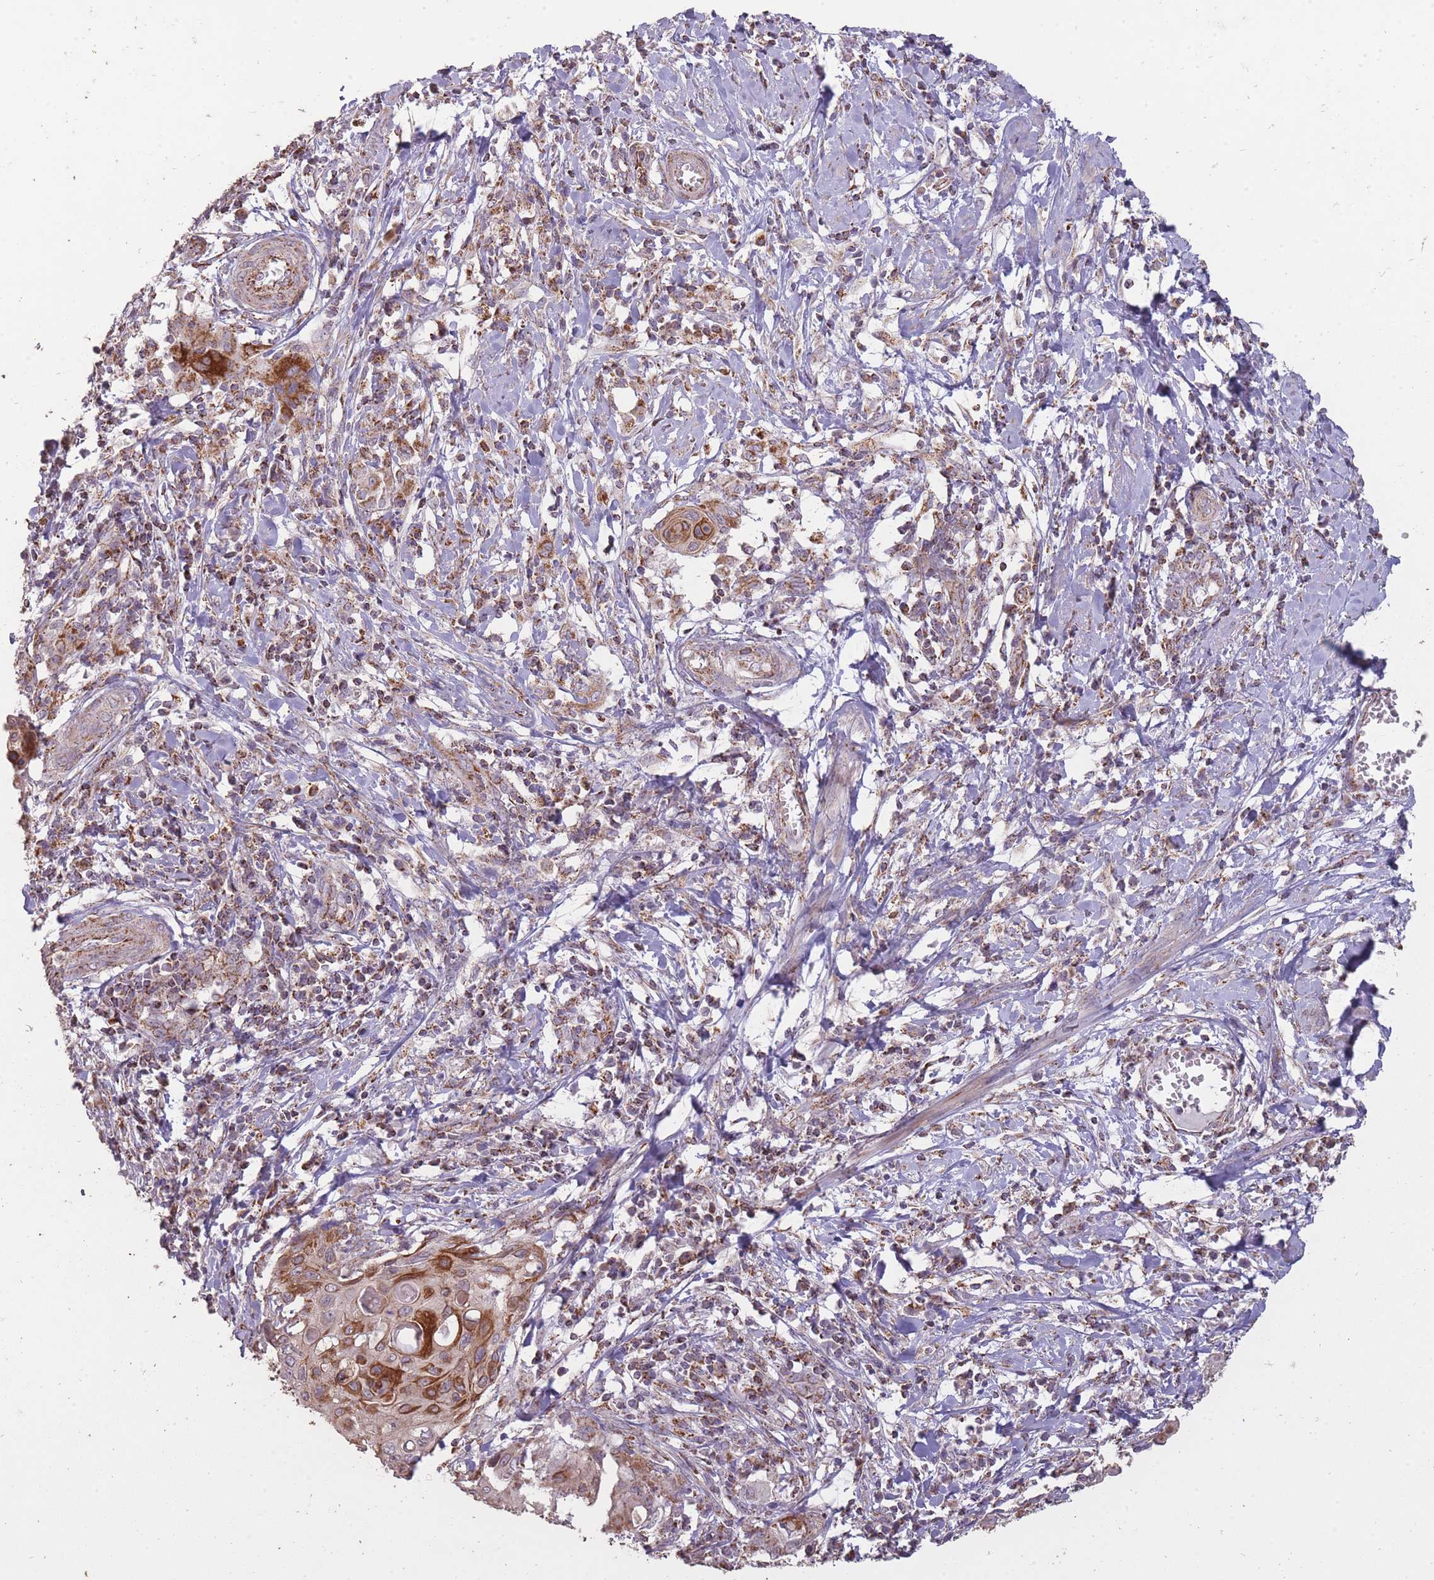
{"staining": {"intensity": "strong", "quantity": ">75%", "location": "cytoplasmic/membranous"}, "tissue": "cervical cancer", "cell_type": "Tumor cells", "image_type": "cancer", "snomed": [{"axis": "morphology", "description": "Squamous cell carcinoma, NOS"}, {"axis": "topography", "description": "Cervix"}], "caption": "Tumor cells display high levels of strong cytoplasmic/membranous staining in approximately >75% of cells in squamous cell carcinoma (cervical).", "gene": "CNOT8", "patient": {"sex": "female", "age": 39}}